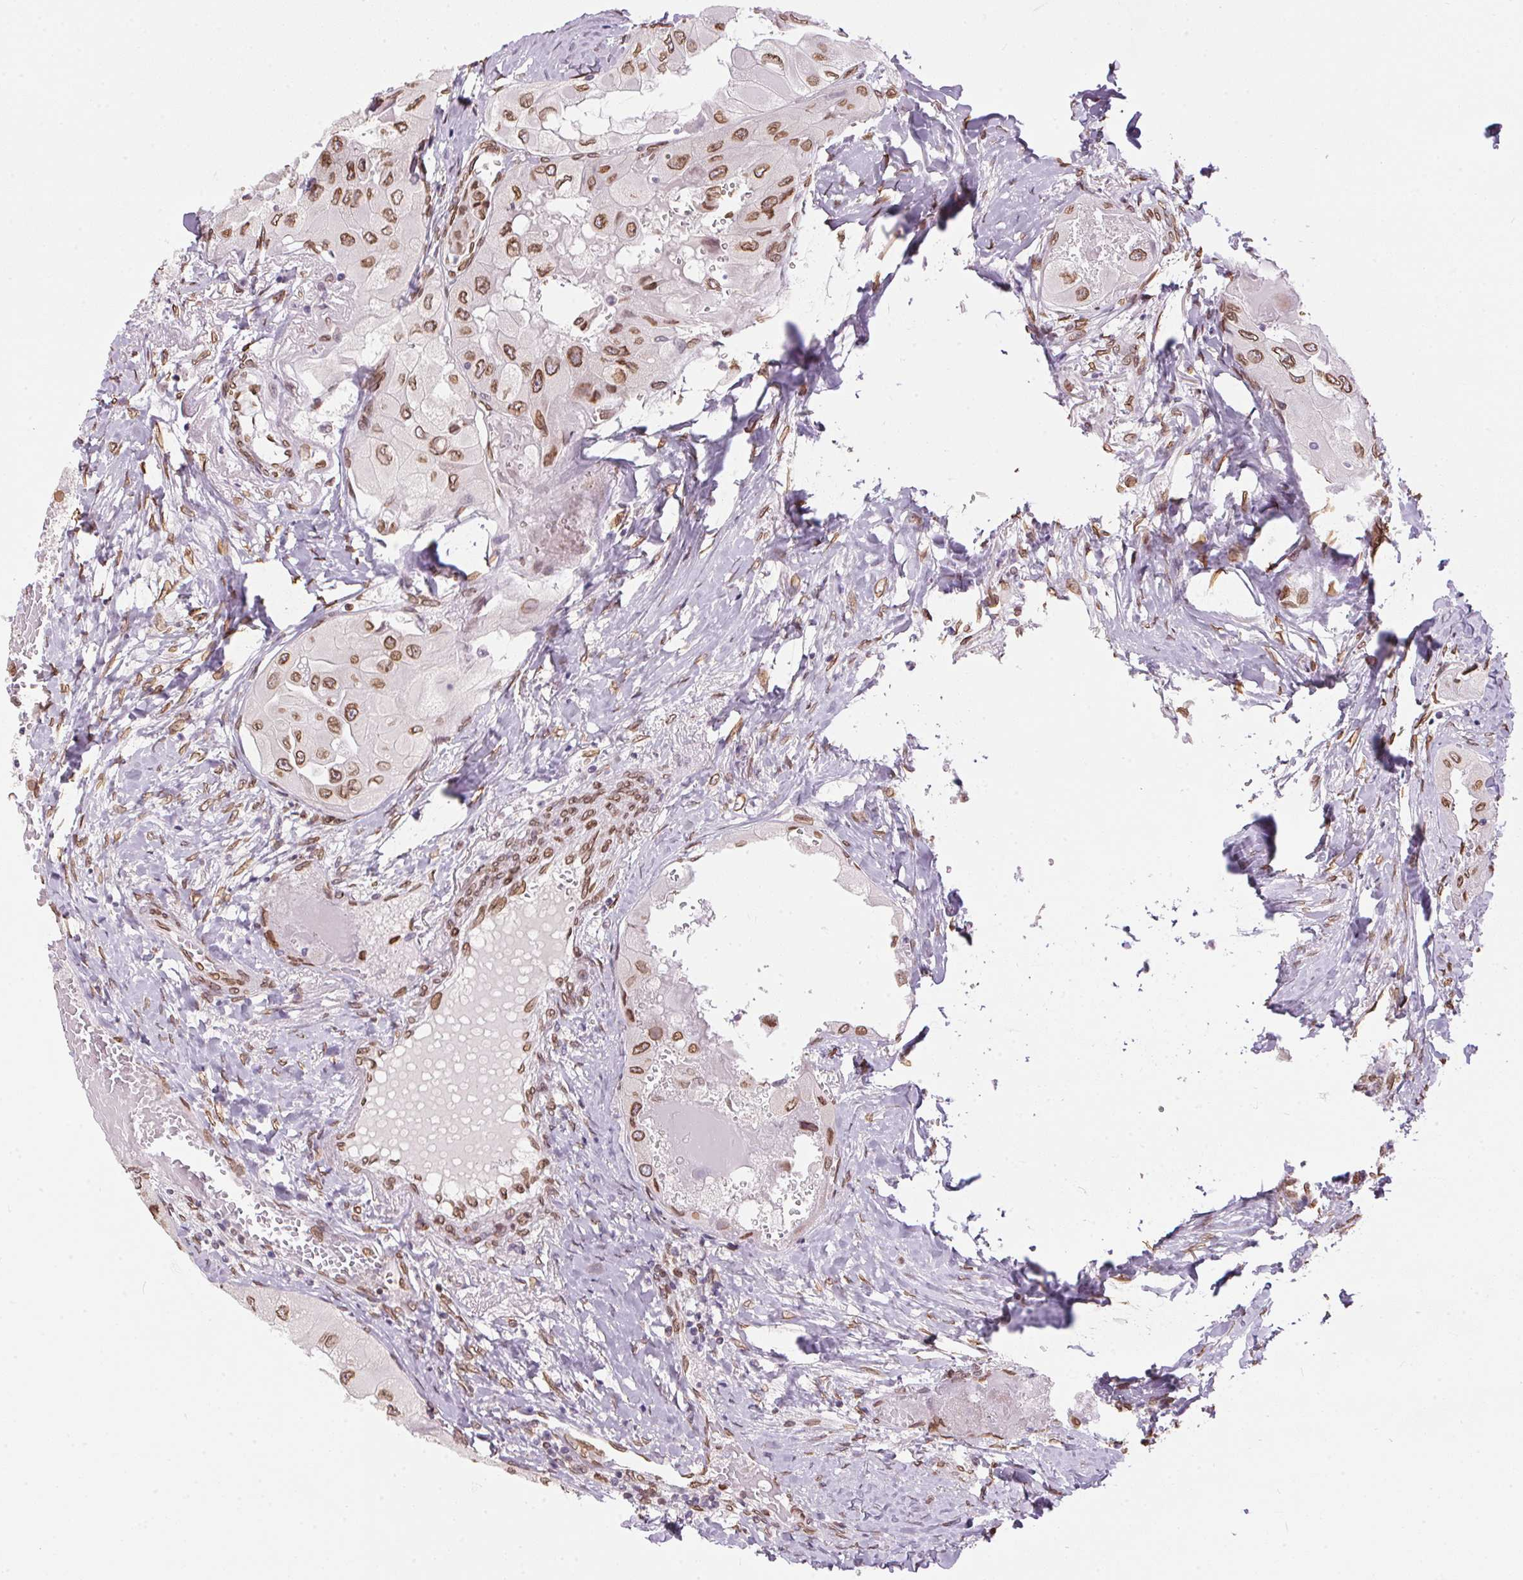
{"staining": {"intensity": "moderate", "quantity": ">75%", "location": "cytoplasmic/membranous,nuclear"}, "tissue": "thyroid cancer", "cell_type": "Tumor cells", "image_type": "cancer", "snomed": [{"axis": "morphology", "description": "Normal tissue, NOS"}, {"axis": "morphology", "description": "Papillary adenocarcinoma, NOS"}, {"axis": "topography", "description": "Thyroid gland"}], "caption": "A brown stain labels moderate cytoplasmic/membranous and nuclear expression of a protein in human thyroid cancer (papillary adenocarcinoma) tumor cells.", "gene": "TMEM175", "patient": {"sex": "female", "age": 59}}